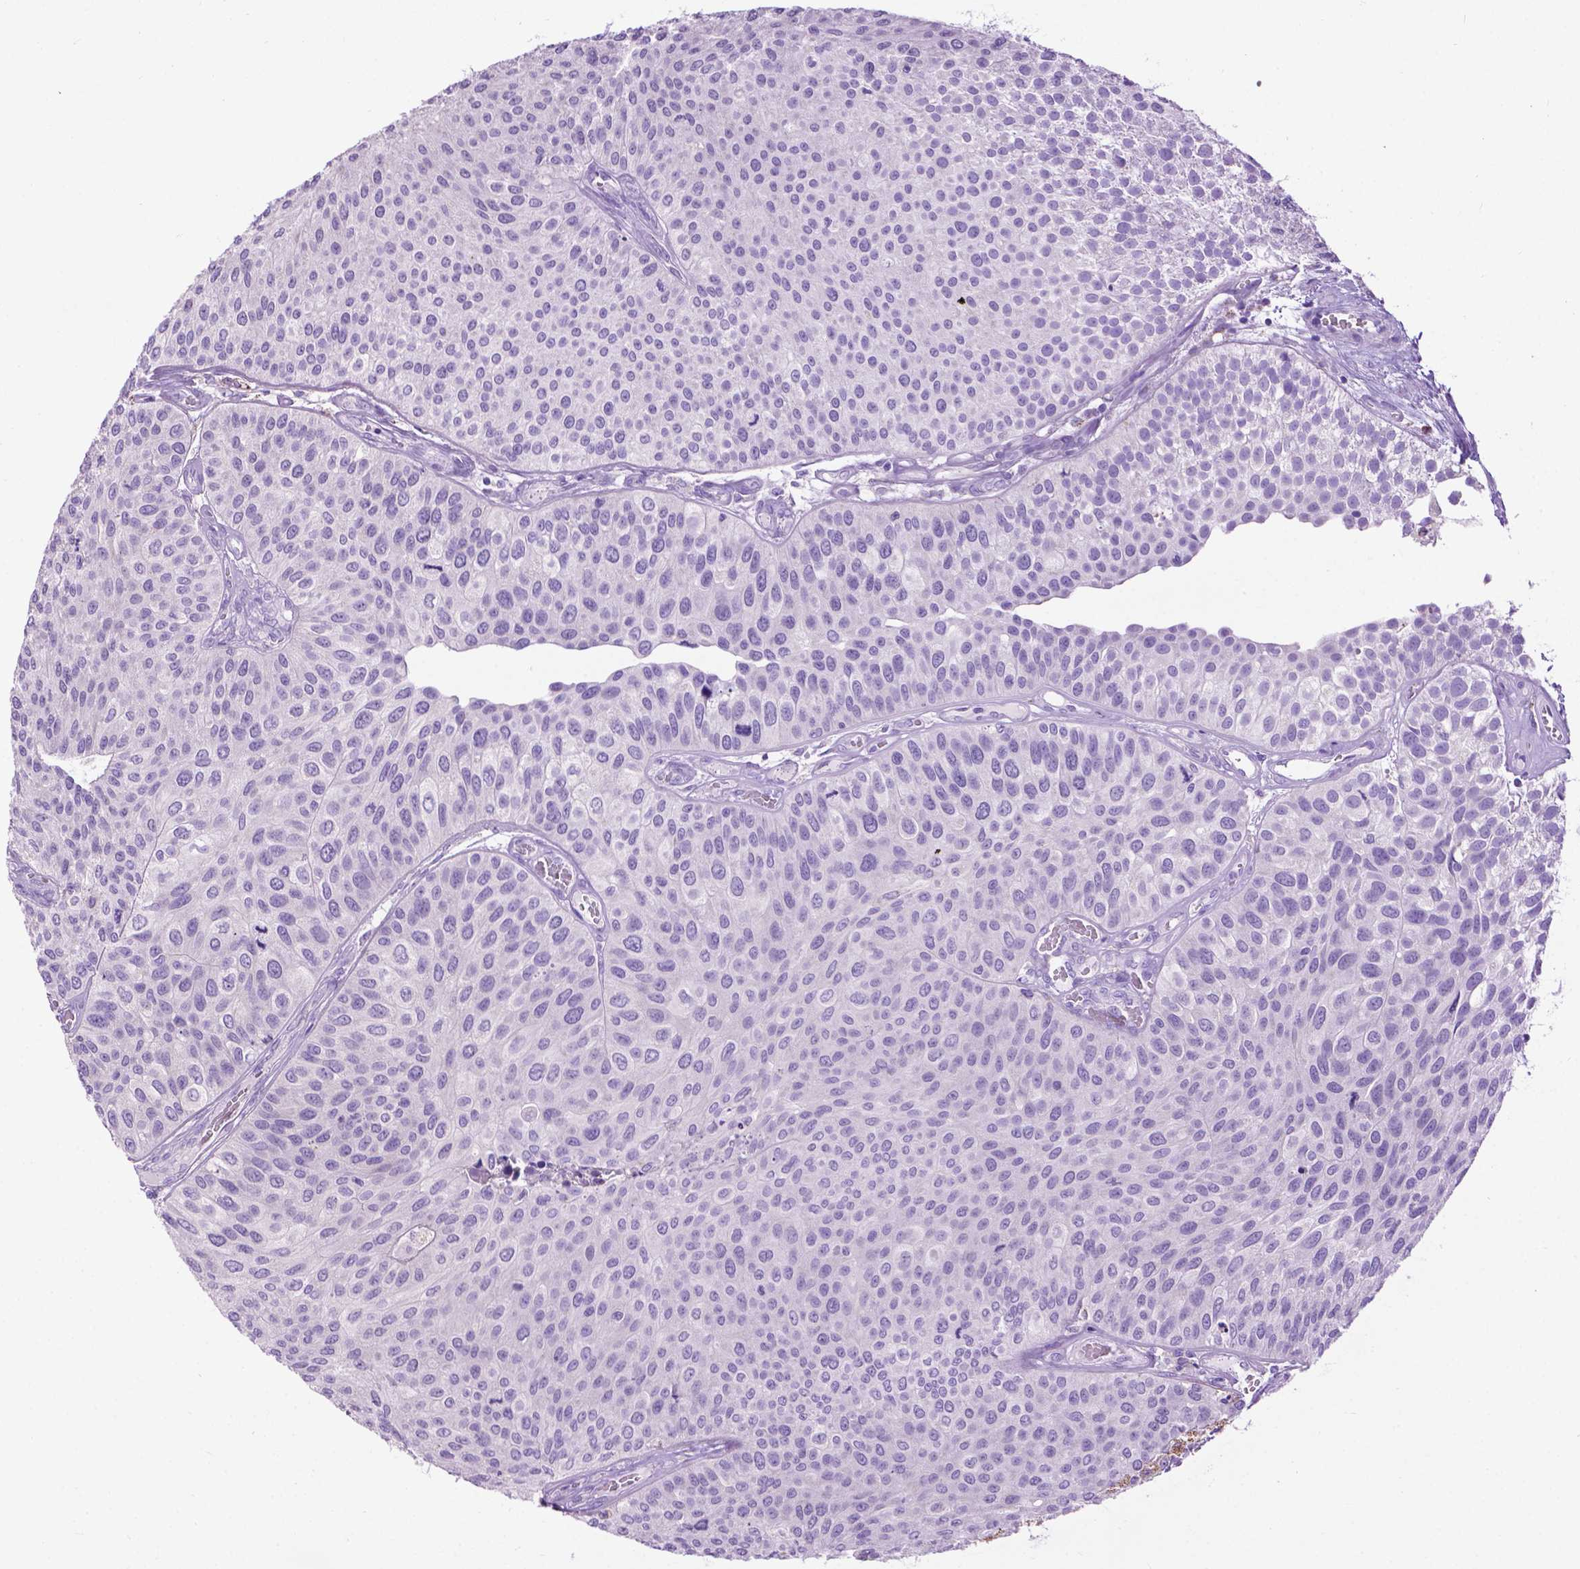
{"staining": {"intensity": "negative", "quantity": "none", "location": "none"}, "tissue": "urothelial cancer", "cell_type": "Tumor cells", "image_type": "cancer", "snomed": [{"axis": "morphology", "description": "Urothelial carcinoma, Low grade"}, {"axis": "topography", "description": "Urinary bladder"}], "caption": "An immunohistochemistry (IHC) micrograph of urothelial cancer is shown. There is no staining in tumor cells of urothelial cancer.", "gene": "TMEM132E", "patient": {"sex": "female", "age": 87}}